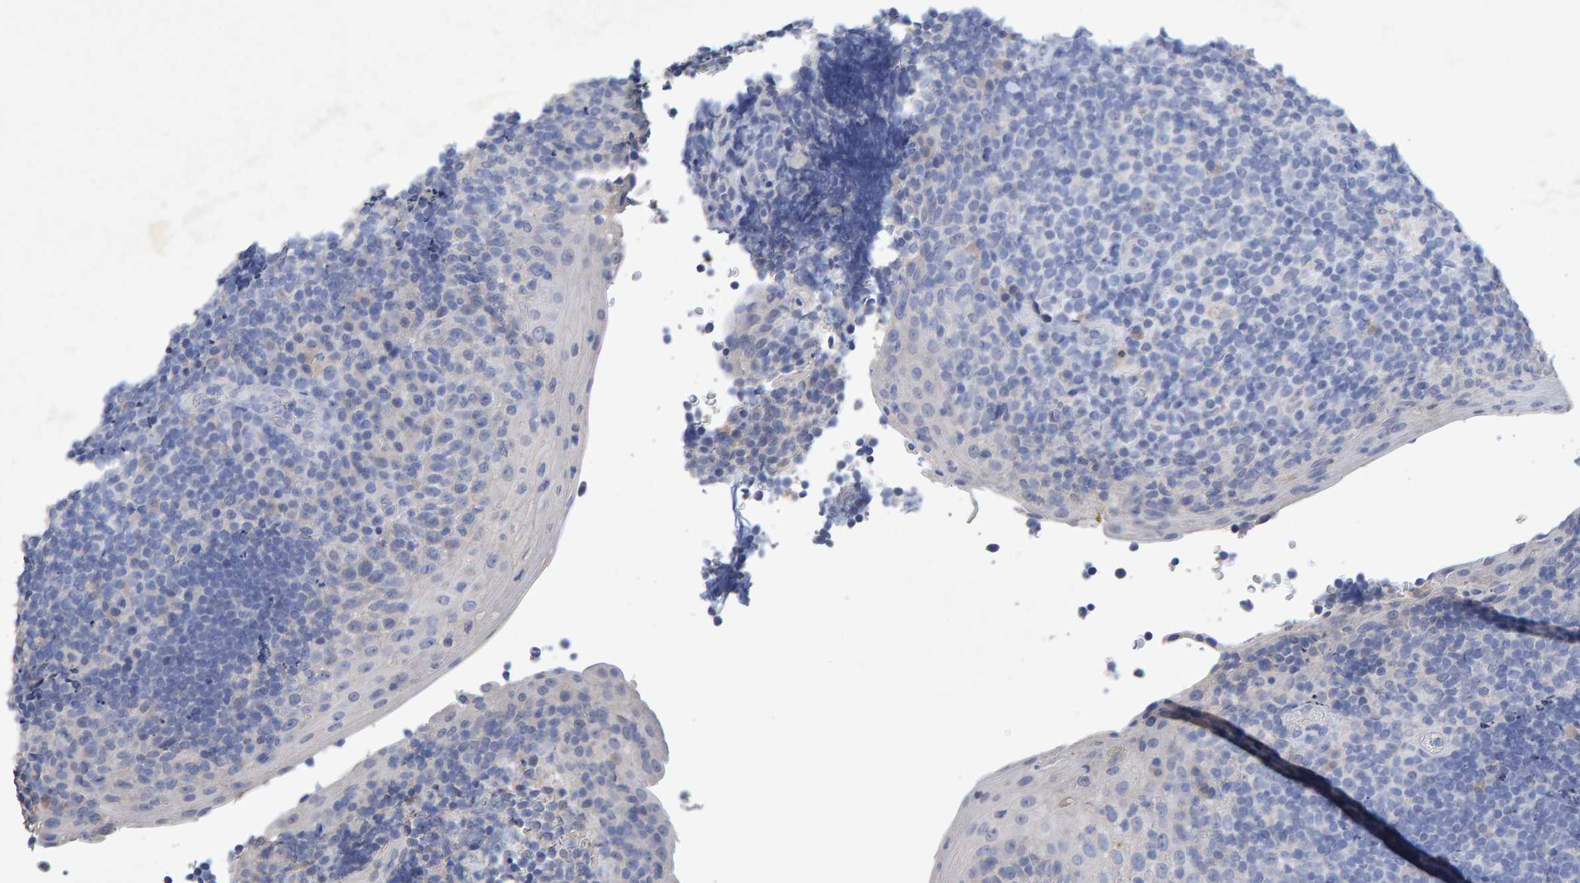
{"staining": {"intensity": "negative", "quantity": "none", "location": "none"}, "tissue": "tonsil", "cell_type": "Germinal center cells", "image_type": "normal", "snomed": [{"axis": "morphology", "description": "Normal tissue, NOS"}, {"axis": "topography", "description": "Tonsil"}], "caption": "This is a photomicrograph of IHC staining of benign tonsil, which shows no positivity in germinal center cells. (Brightfield microscopy of DAB IHC at high magnification).", "gene": "CTH", "patient": {"sex": "male", "age": 37}}